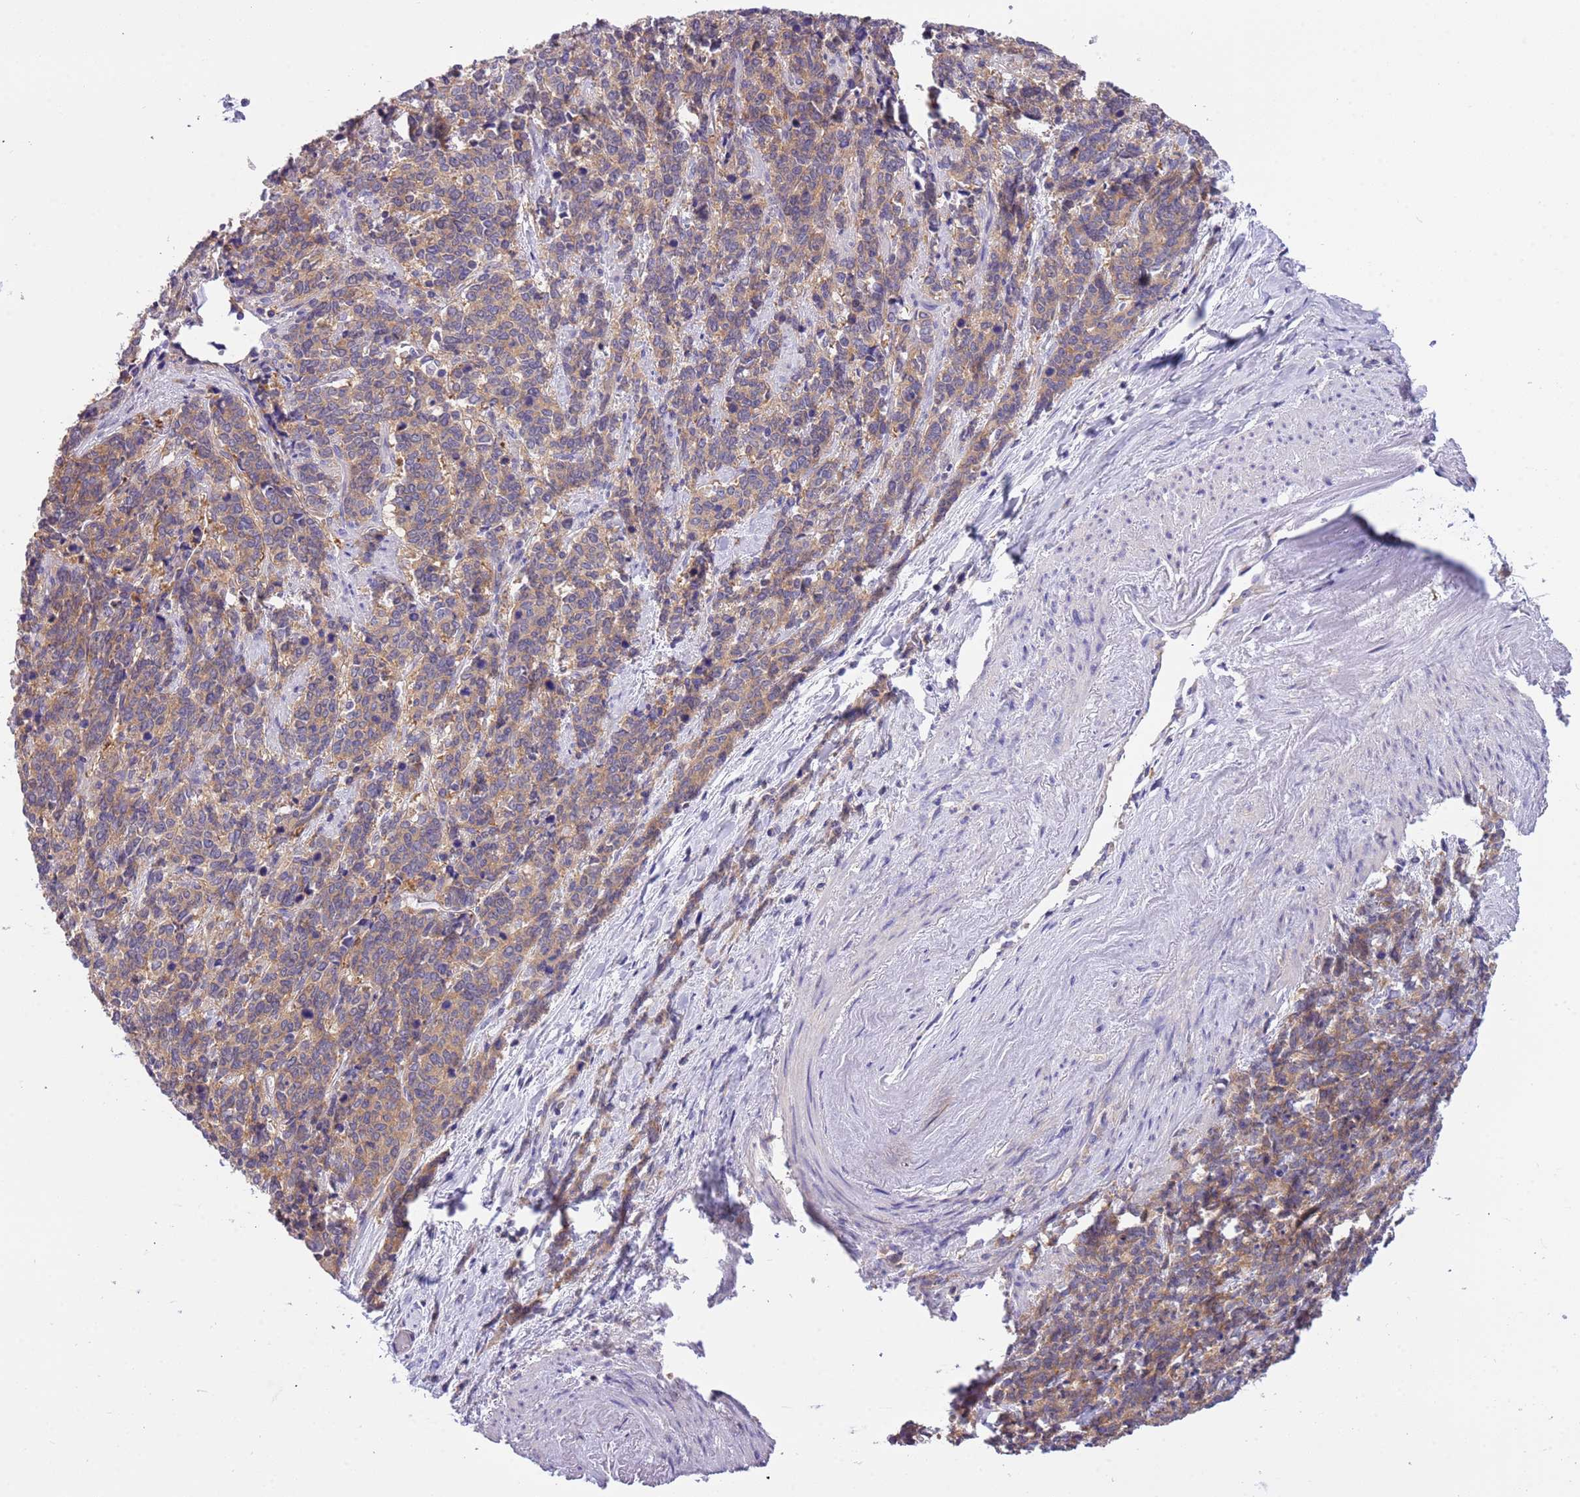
{"staining": {"intensity": "moderate", "quantity": ">75%", "location": "cytoplasmic/membranous"}, "tissue": "cervical cancer", "cell_type": "Tumor cells", "image_type": "cancer", "snomed": [{"axis": "morphology", "description": "Squamous cell carcinoma, NOS"}, {"axis": "topography", "description": "Cervix"}], "caption": "Squamous cell carcinoma (cervical) stained with a protein marker shows moderate staining in tumor cells.", "gene": "STIP1", "patient": {"sex": "female", "age": 60}}